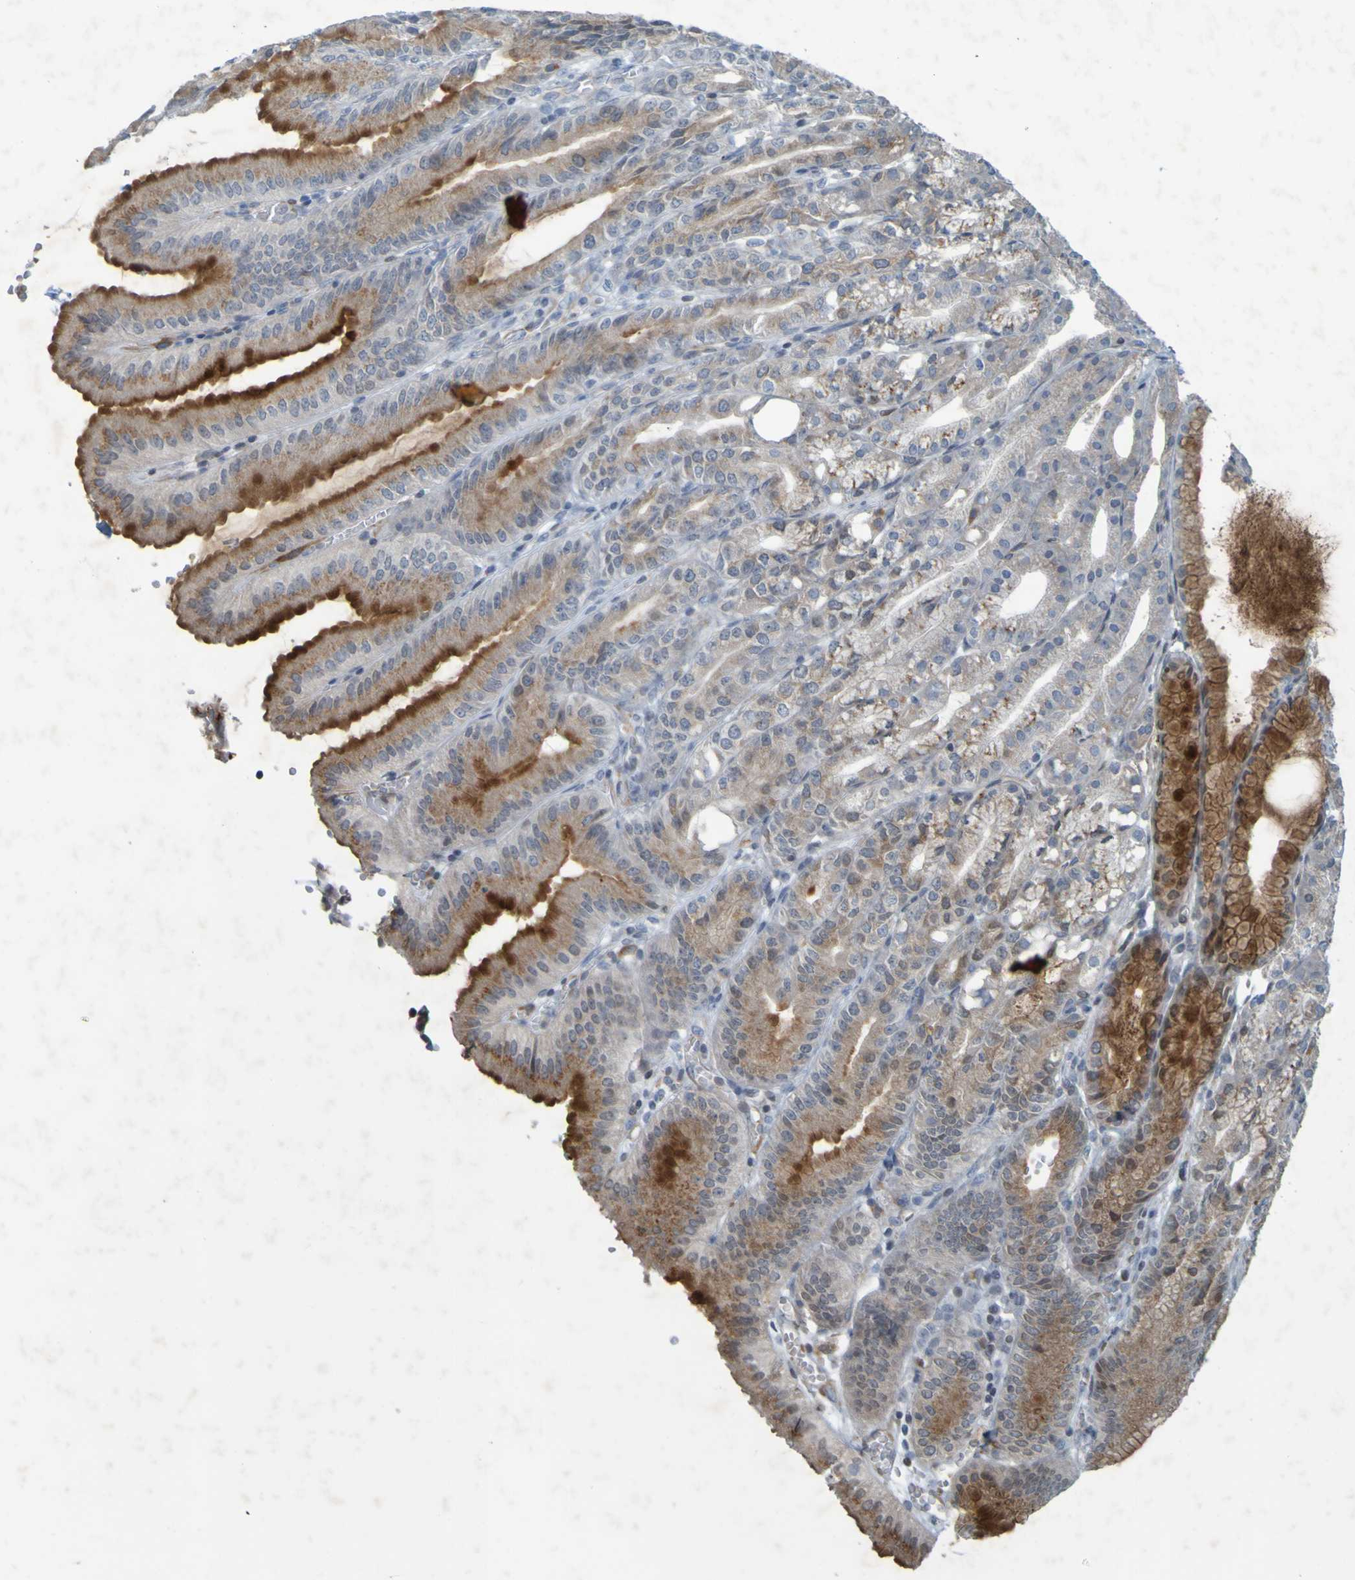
{"staining": {"intensity": "strong", "quantity": "25%-75%", "location": "cytoplasmic/membranous"}, "tissue": "stomach", "cell_type": "Glandular cells", "image_type": "normal", "snomed": [{"axis": "morphology", "description": "Normal tissue, NOS"}, {"axis": "topography", "description": "Stomach, lower"}], "caption": "Immunohistochemistry (IHC) image of normal stomach stained for a protein (brown), which exhibits high levels of strong cytoplasmic/membranous staining in about 25%-75% of glandular cells.", "gene": "GUCY1A1", "patient": {"sex": "male", "age": 71}}